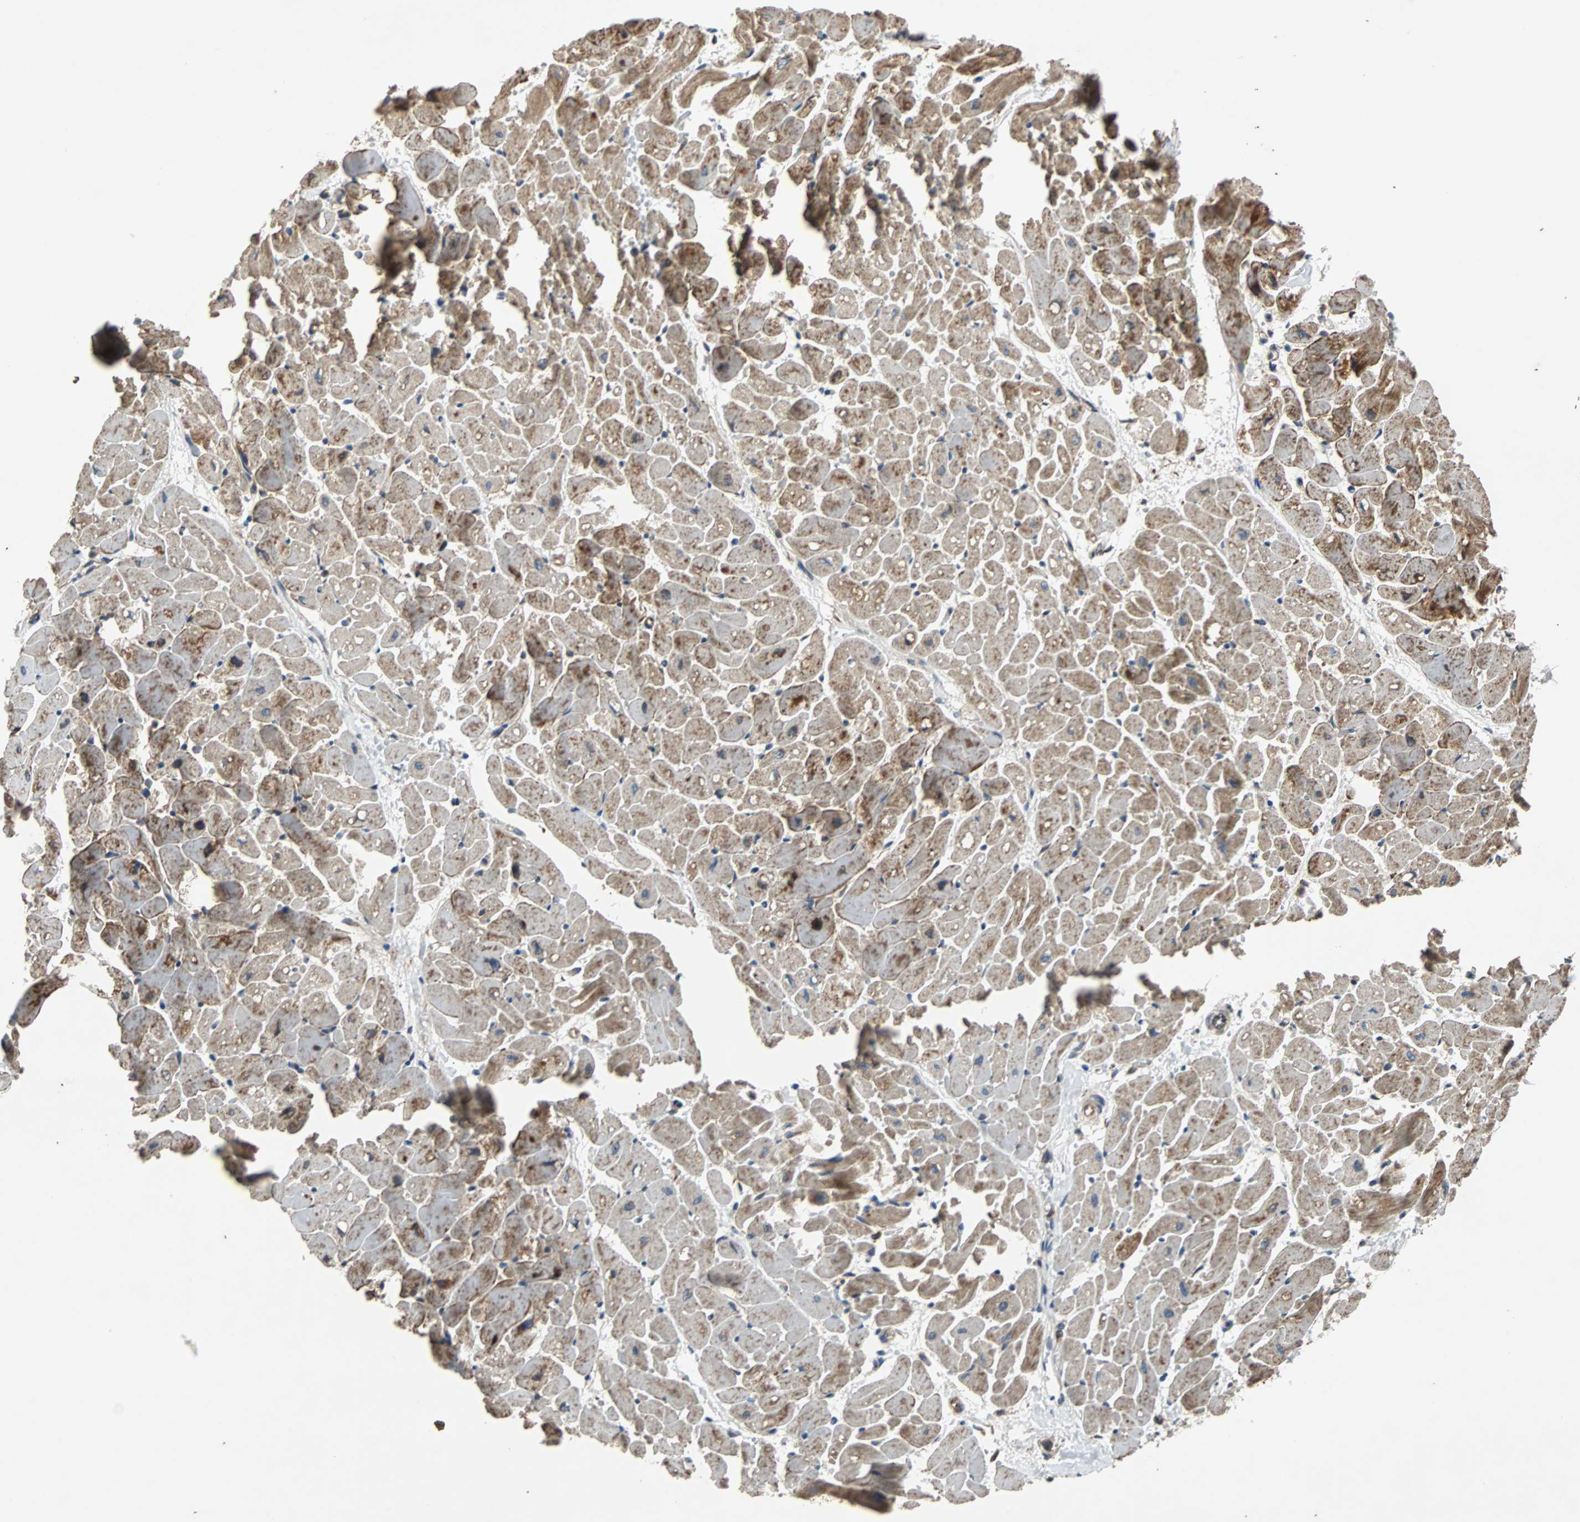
{"staining": {"intensity": "moderate", "quantity": ">75%", "location": "cytoplasmic/membranous"}, "tissue": "heart muscle", "cell_type": "Cardiomyocytes", "image_type": "normal", "snomed": [{"axis": "morphology", "description": "Normal tissue, NOS"}, {"axis": "topography", "description": "Heart"}], "caption": "A high-resolution photomicrograph shows immunohistochemistry staining of unremarkable heart muscle, which reveals moderate cytoplasmic/membranous staining in about >75% of cardiomyocytes.", "gene": "ACTR3", "patient": {"sex": "female", "age": 19}}